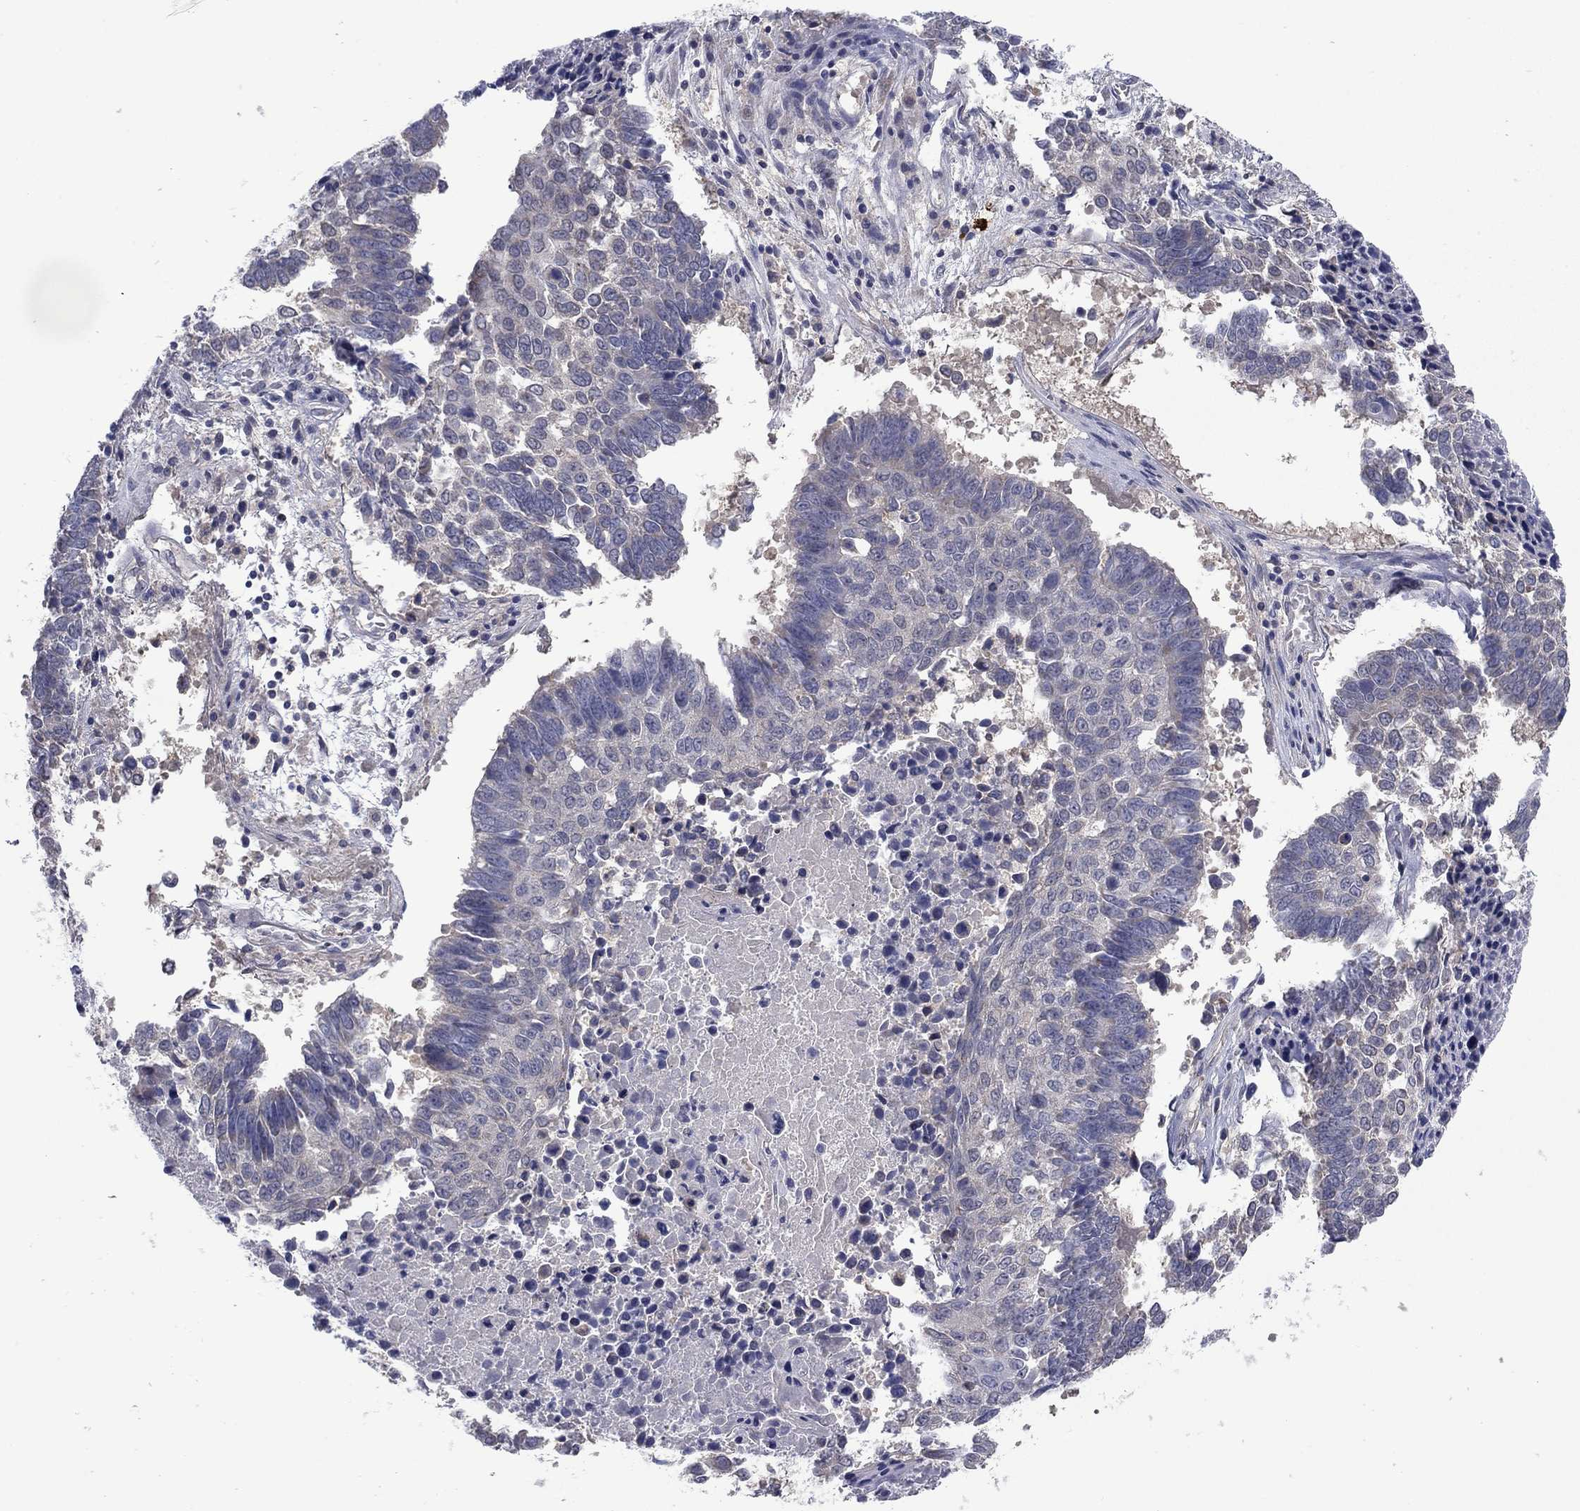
{"staining": {"intensity": "negative", "quantity": "none", "location": "none"}, "tissue": "lung cancer", "cell_type": "Tumor cells", "image_type": "cancer", "snomed": [{"axis": "morphology", "description": "Squamous cell carcinoma, NOS"}, {"axis": "topography", "description": "Lung"}], "caption": "DAB (3,3'-diaminobenzidine) immunohistochemical staining of human lung cancer (squamous cell carcinoma) exhibits no significant positivity in tumor cells.", "gene": "GRHPR", "patient": {"sex": "male", "age": 73}}